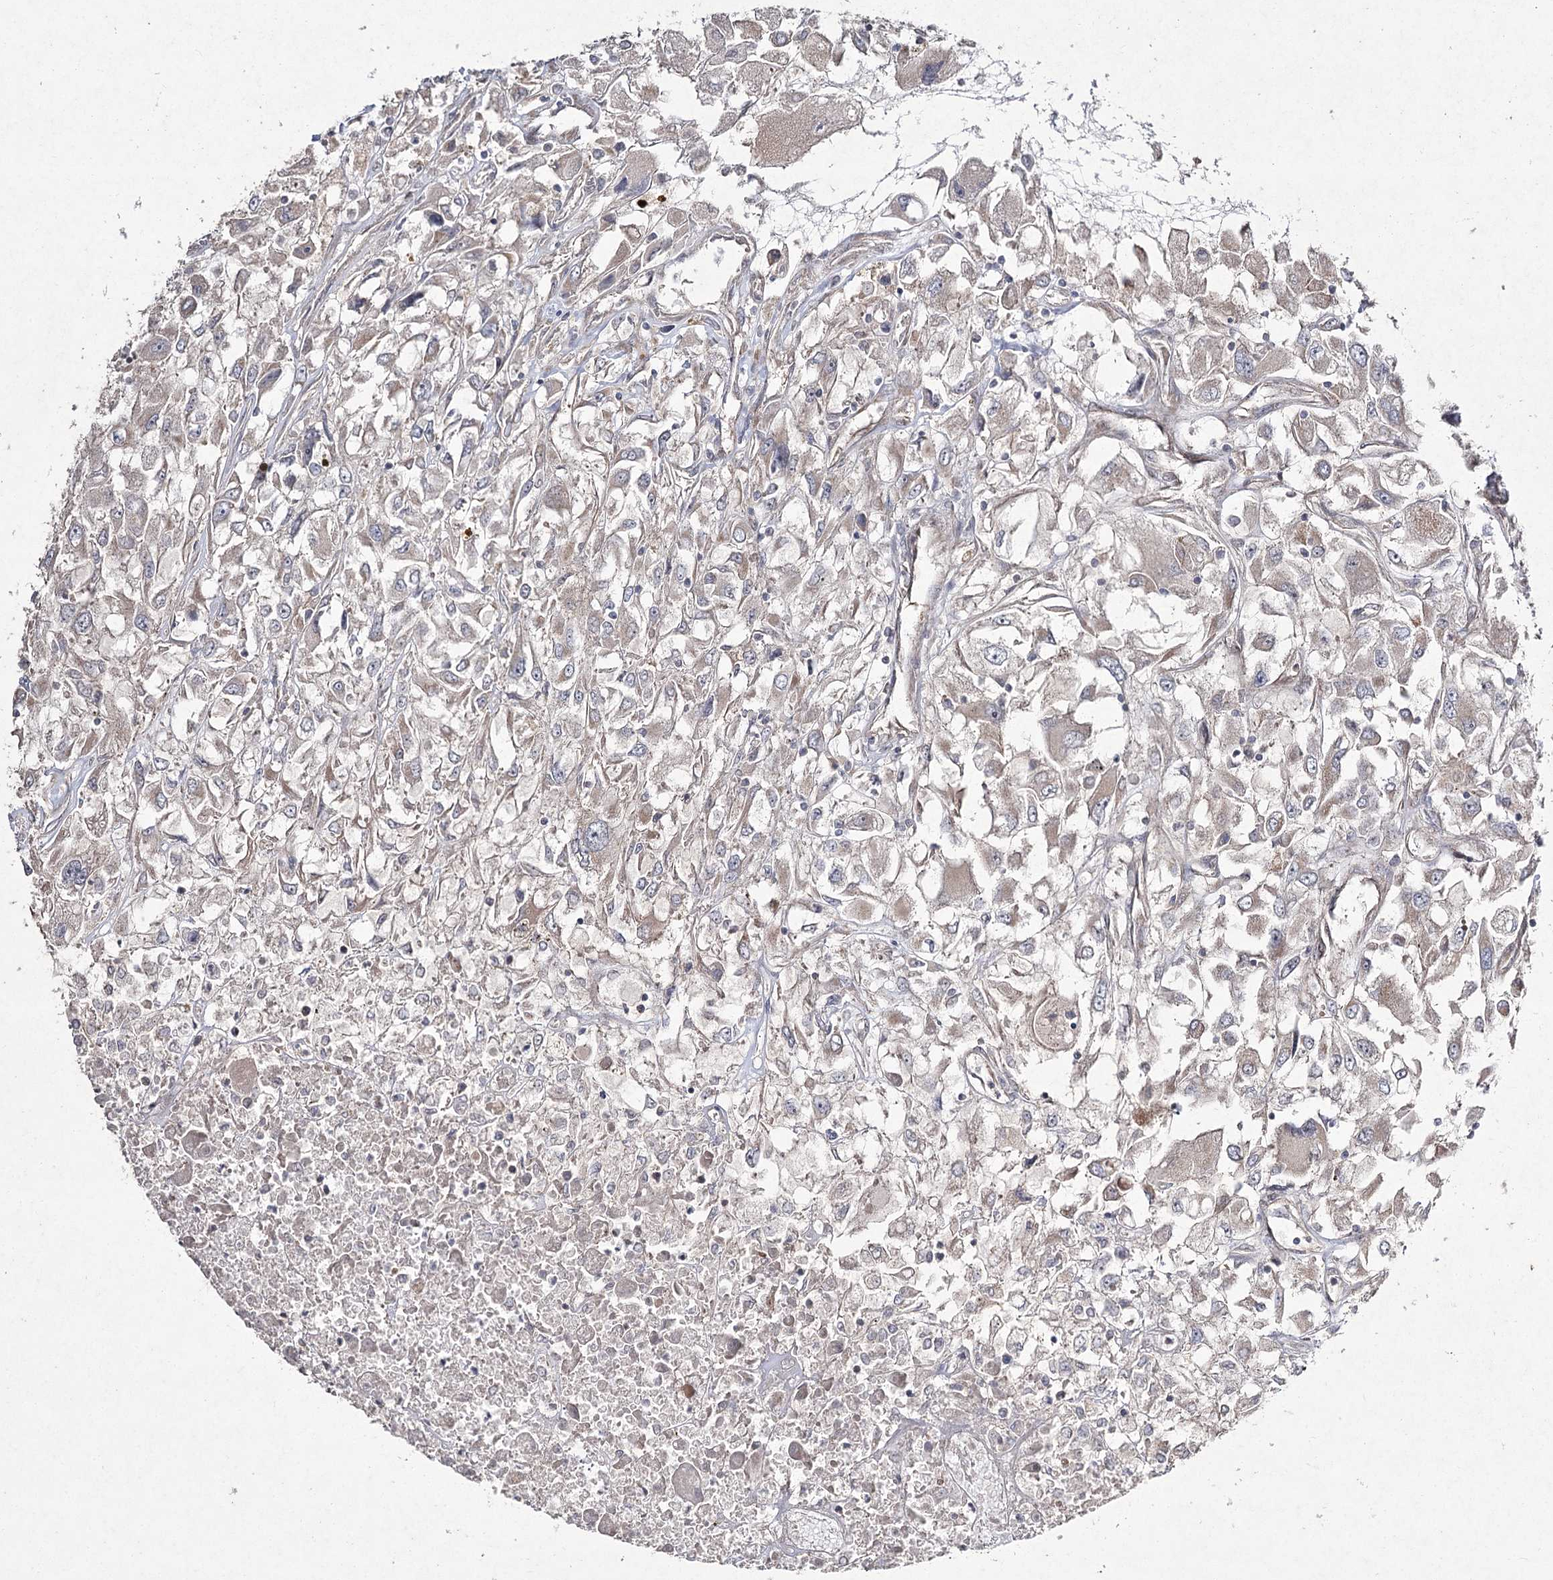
{"staining": {"intensity": "negative", "quantity": "none", "location": "none"}, "tissue": "renal cancer", "cell_type": "Tumor cells", "image_type": "cancer", "snomed": [{"axis": "morphology", "description": "Adenocarcinoma, NOS"}, {"axis": "topography", "description": "Kidney"}], "caption": "The immunohistochemistry (IHC) image has no significant expression in tumor cells of renal cancer tissue.", "gene": "FANCL", "patient": {"sex": "female", "age": 52}}